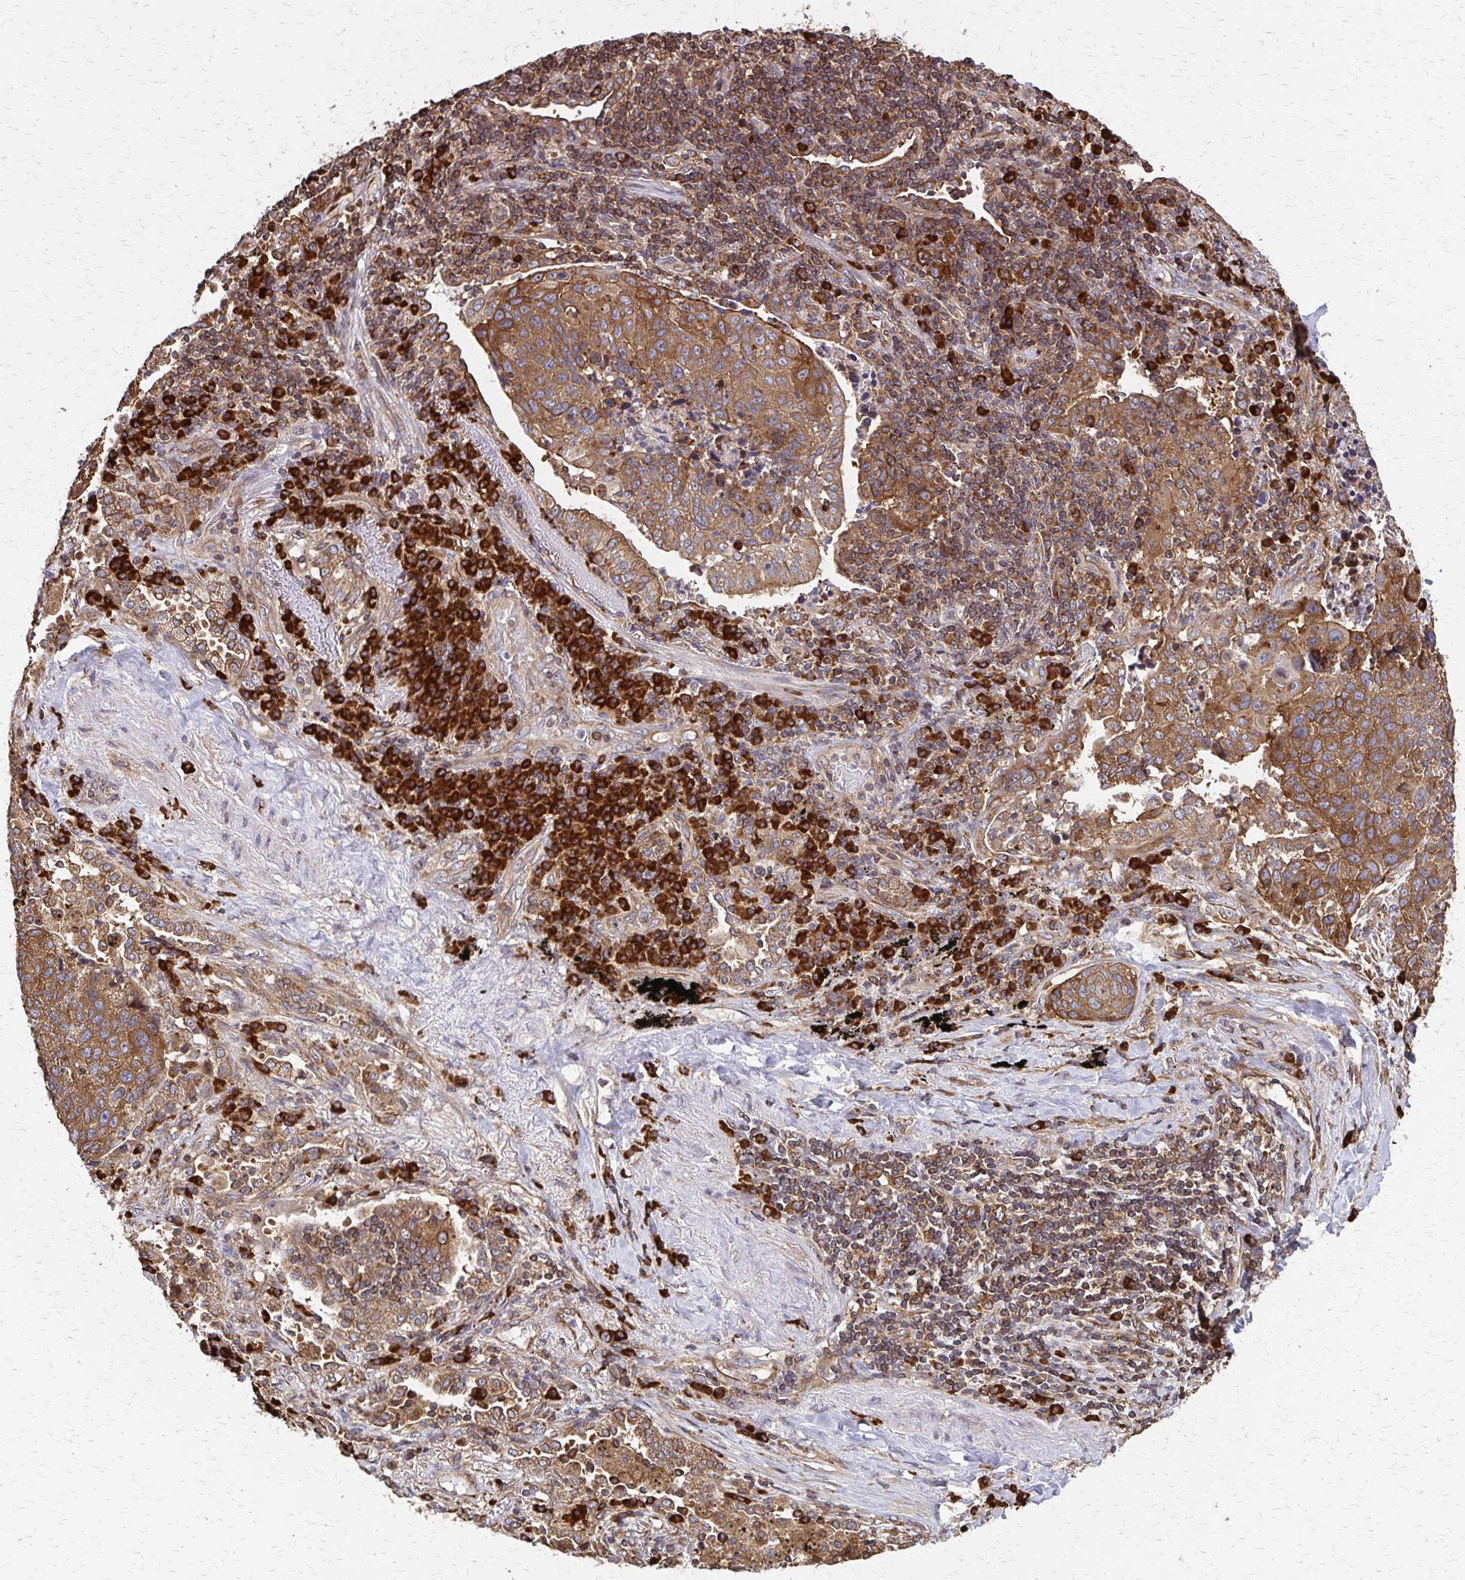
{"staining": {"intensity": "moderate", "quantity": ">75%", "location": "cytoplasmic/membranous"}, "tissue": "lung cancer", "cell_type": "Tumor cells", "image_type": "cancer", "snomed": [{"axis": "morphology", "description": "Squamous cell carcinoma, NOS"}, {"axis": "topography", "description": "Lymph node"}, {"axis": "topography", "description": "Lung"}], "caption": "A photomicrograph of lung cancer stained for a protein displays moderate cytoplasmic/membranous brown staining in tumor cells.", "gene": "EEF2", "patient": {"sex": "male", "age": 61}}